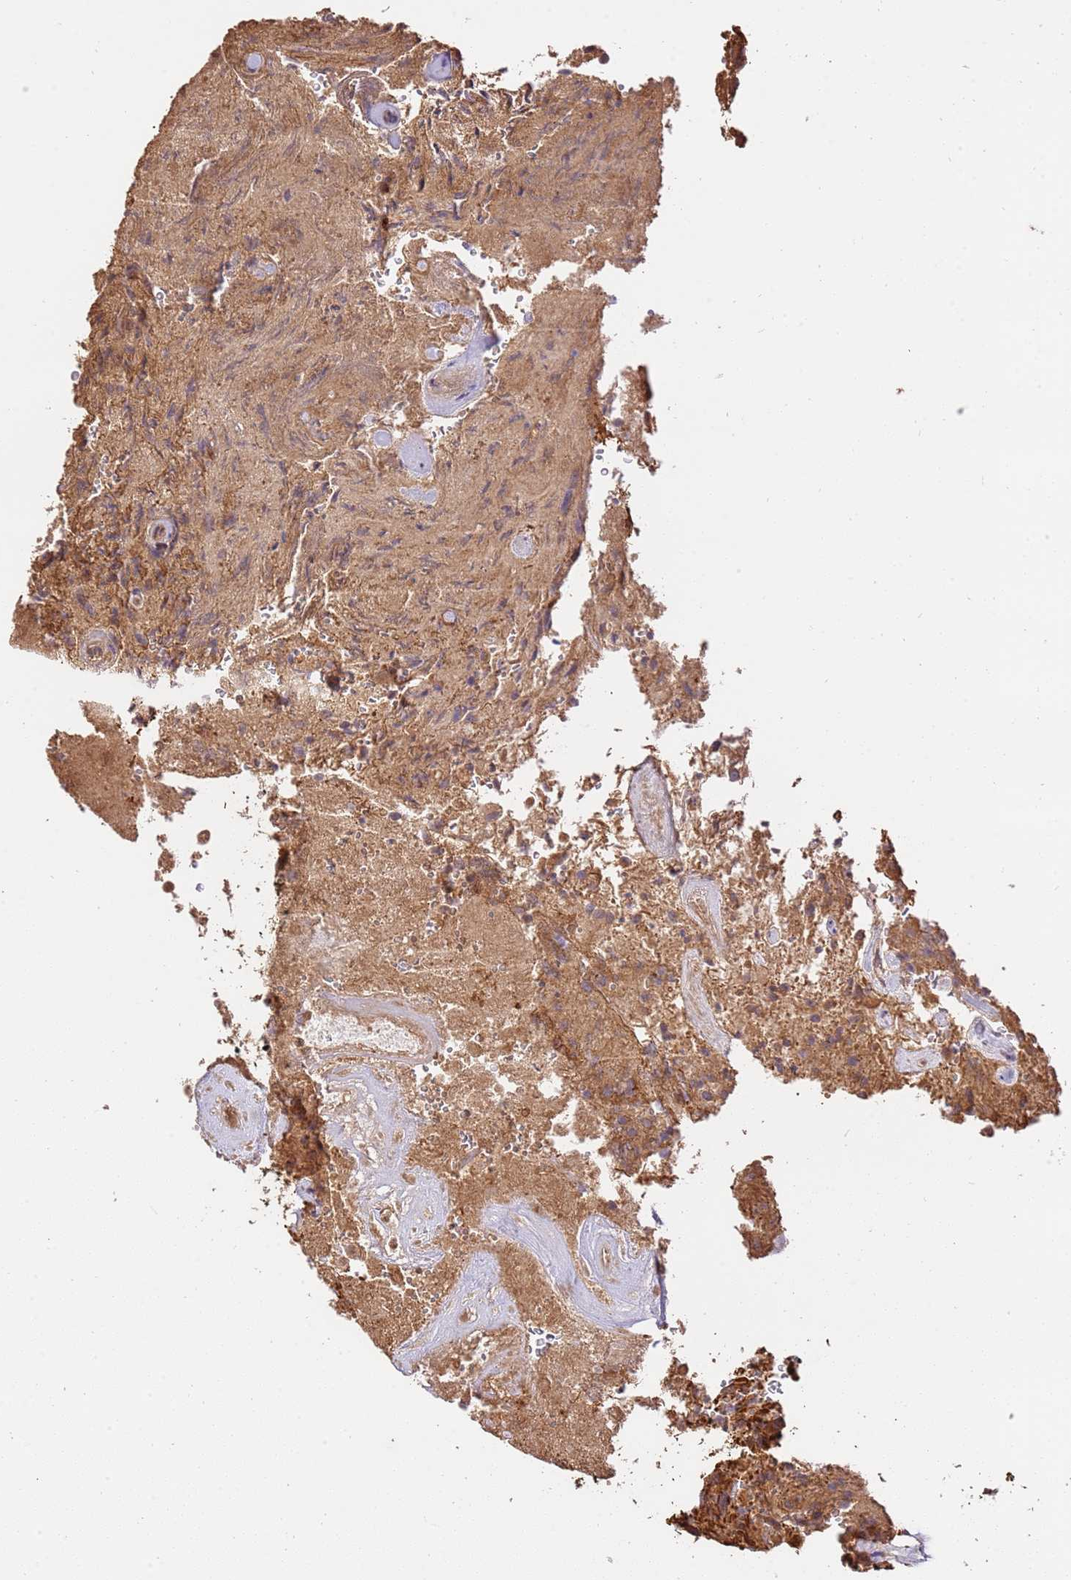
{"staining": {"intensity": "moderate", "quantity": ">75%", "location": "cytoplasmic/membranous"}, "tissue": "glioma", "cell_type": "Tumor cells", "image_type": "cancer", "snomed": [{"axis": "morphology", "description": "Normal tissue, NOS"}, {"axis": "morphology", "description": "Glioma, malignant, High grade"}, {"axis": "topography", "description": "Cerebral cortex"}], "caption": "Moderate cytoplasmic/membranous expression is identified in approximately >75% of tumor cells in malignant glioma (high-grade).", "gene": "KATNAL2", "patient": {"sex": "male", "age": 56}}